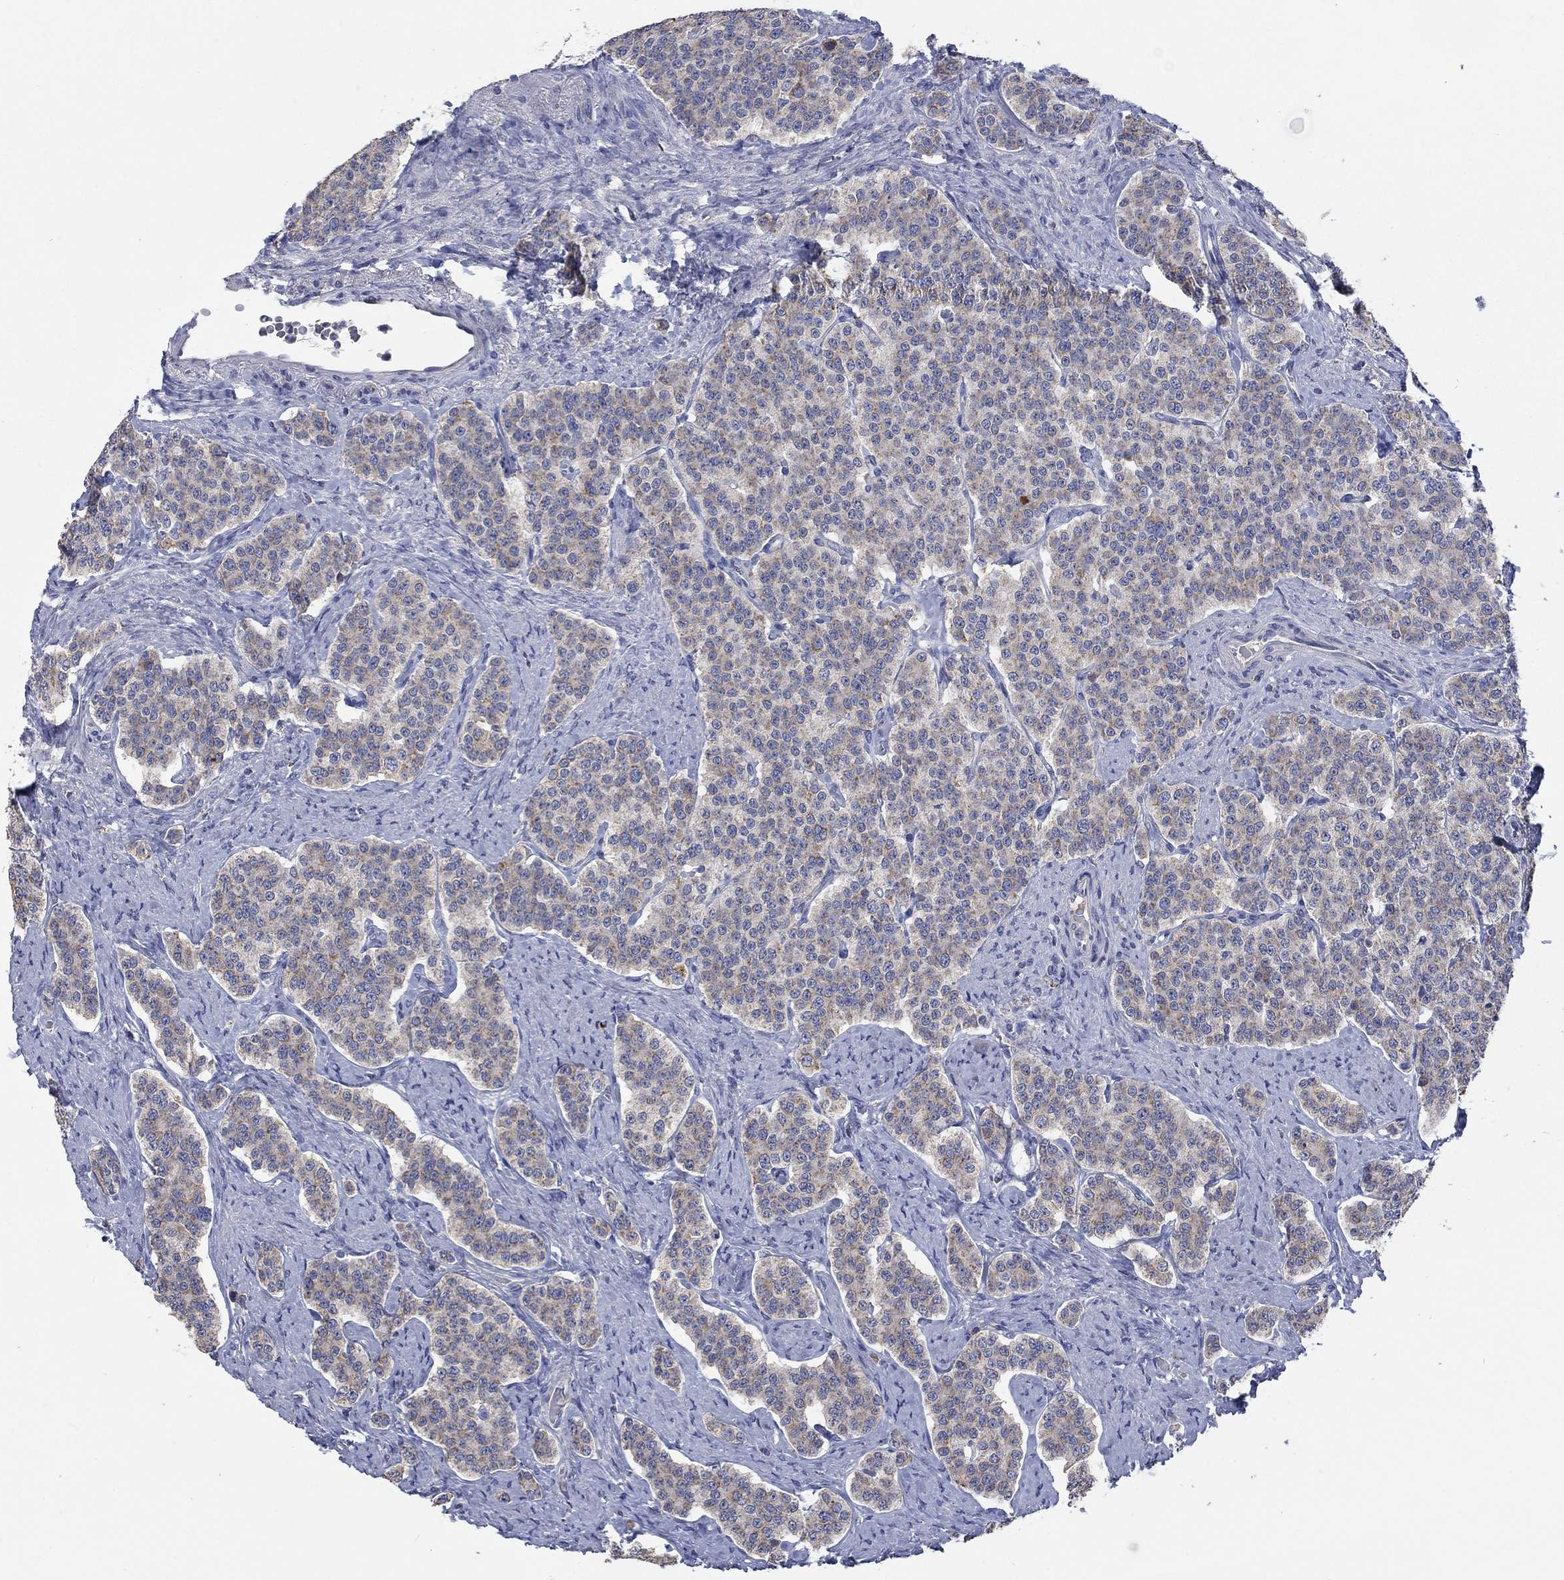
{"staining": {"intensity": "weak", "quantity": "25%-75%", "location": "cytoplasmic/membranous"}, "tissue": "carcinoid", "cell_type": "Tumor cells", "image_type": "cancer", "snomed": [{"axis": "morphology", "description": "Carcinoid, malignant, NOS"}, {"axis": "topography", "description": "Small intestine"}], "caption": "Immunohistochemistry (IHC) micrograph of human carcinoid stained for a protein (brown), which demonstrates low levels of weak cytoplasmic/membranous expression in approximately 25%-75% of tumor cells.", "gene": "UGT8", "patient": {"sex": "female", "age": 58}}